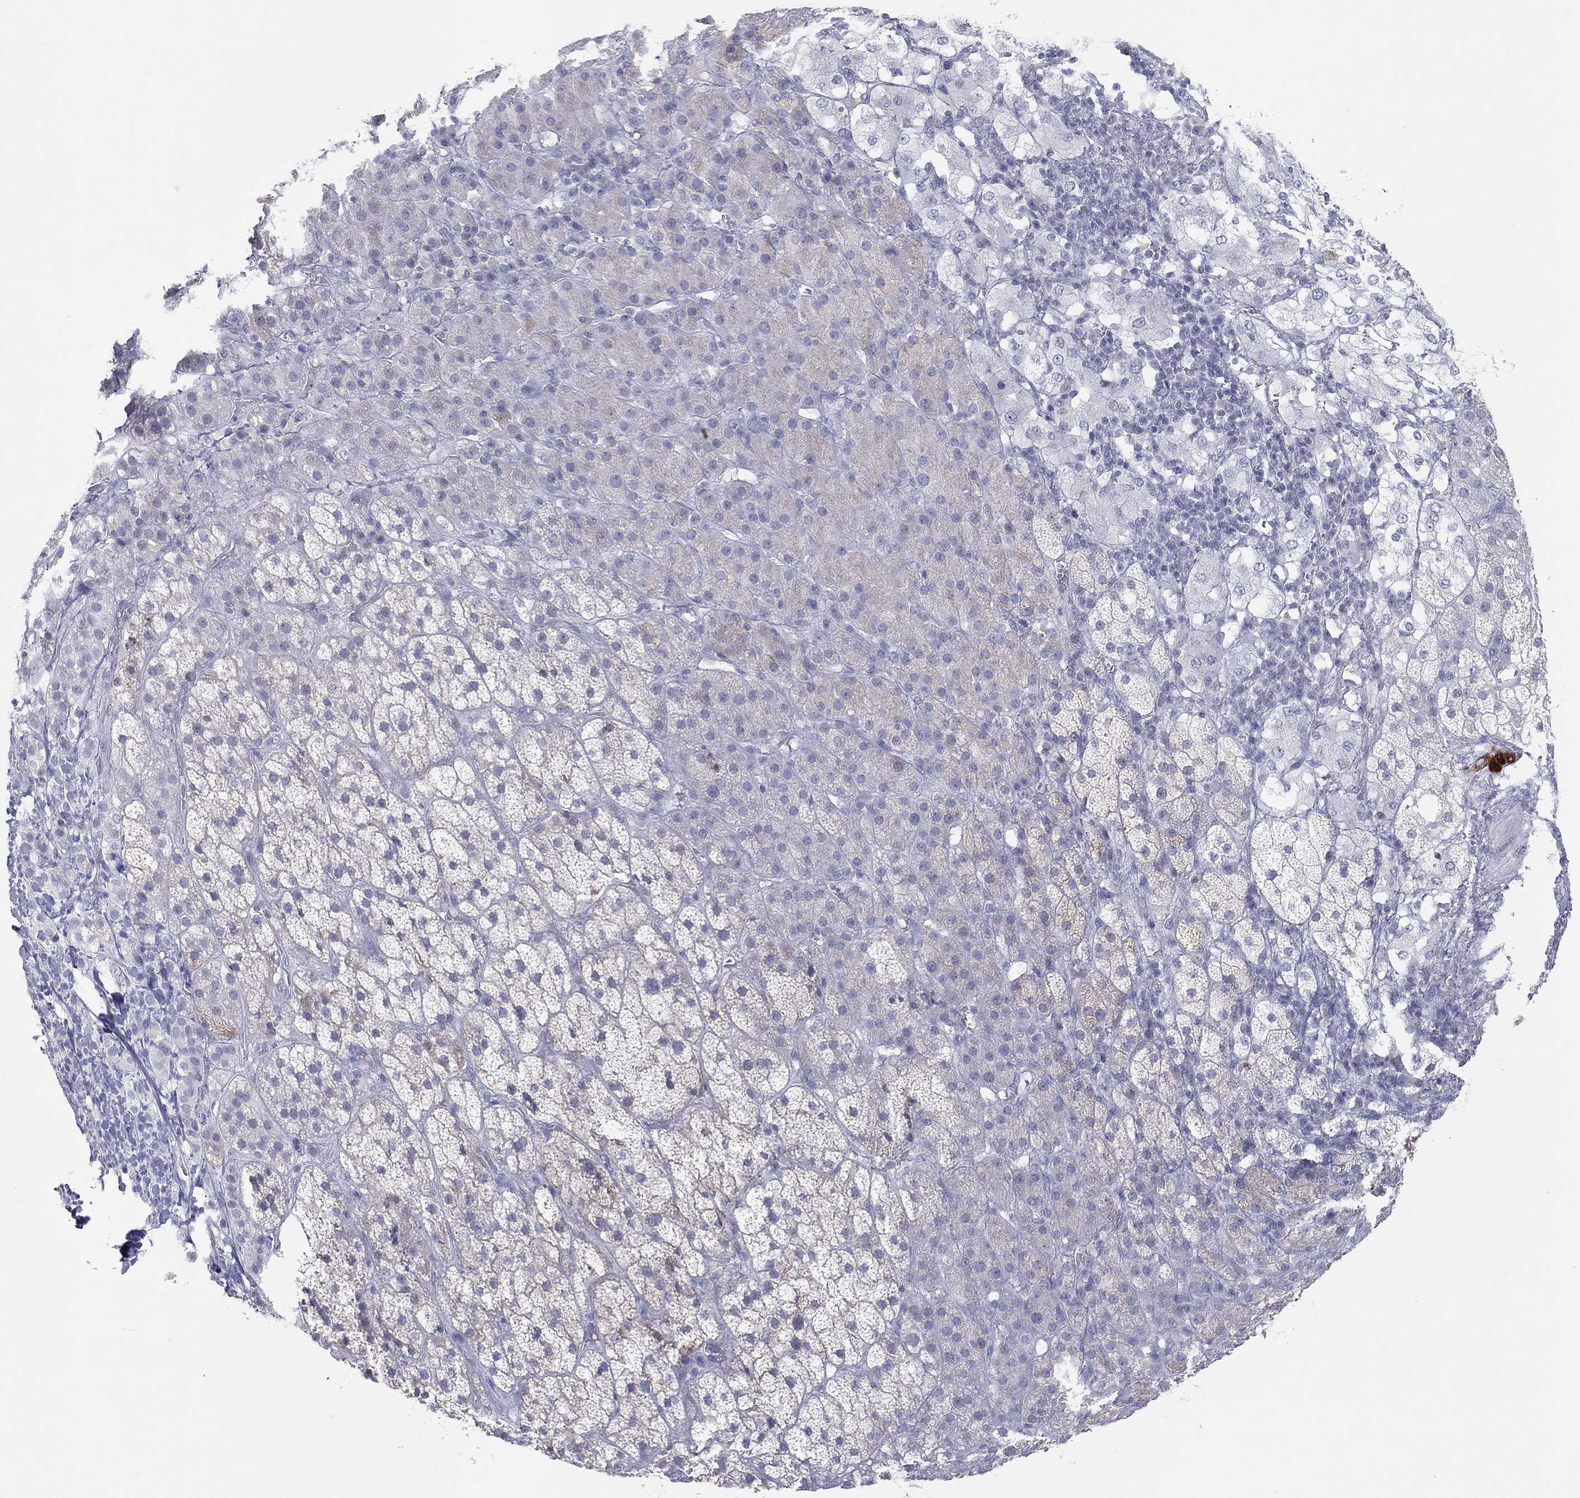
{"staining": {"intensity": "moderate", "quantity": "<25%", "location": "cytoplasmic/membranous"}, "tissue": "adrenal gland", "cell_type": "Glandular cells", "image_type": "normal", "snomed": [{"axis": "morphology", "description": "Normal tissue, NOS"}, {"axis": "topography", "description": "Adrenal gland"}], "caption": "High-power microscopy captured an immunohistochemistry (IHC) micrograph of unremarkable adrenal gland, revealing moderate cytoplasmic/membranous expression in approximately <25% of glandular cells.", "gene": "CPT1B", "patient": {"sex": "male", "age": 70}}